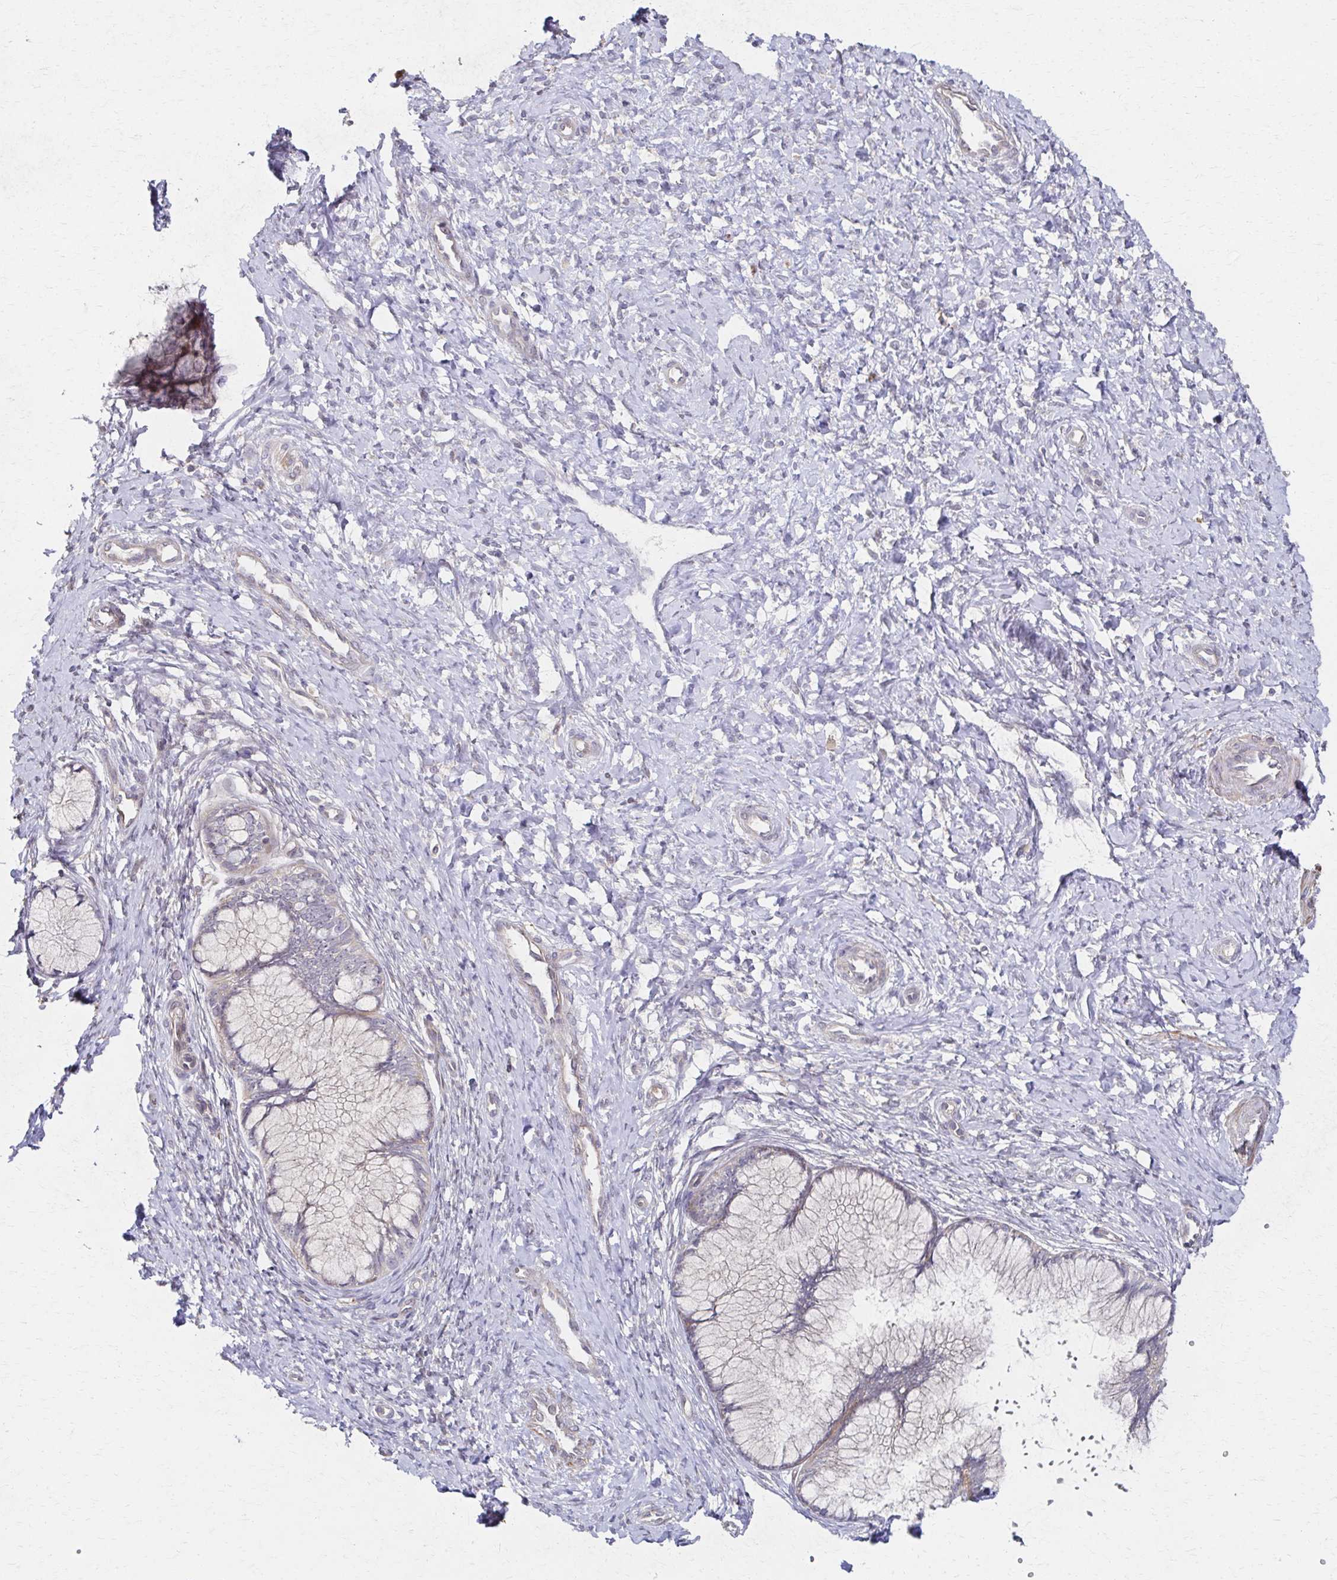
{"staining": {"intensity": "negative", "quantity": "none", "location": "none"}, "tissue": "cervix", "cell_type": "Glandular cells", "image_type": "normal", "snomed": [{"axis": "morphology", "description": "Normal tissue, NOS"}, {"axis": "topography", "description": "Cervix"}], "caption": "Immunohistochemistry (IHC) image of unremarkable cervix: cervix stained with DAB (3,3'-diaminobenzidine) exhibits no significant protein staining in glandular cells.", "gene": "EOLA1", "patient": {"sex": "female", "age": 37}}